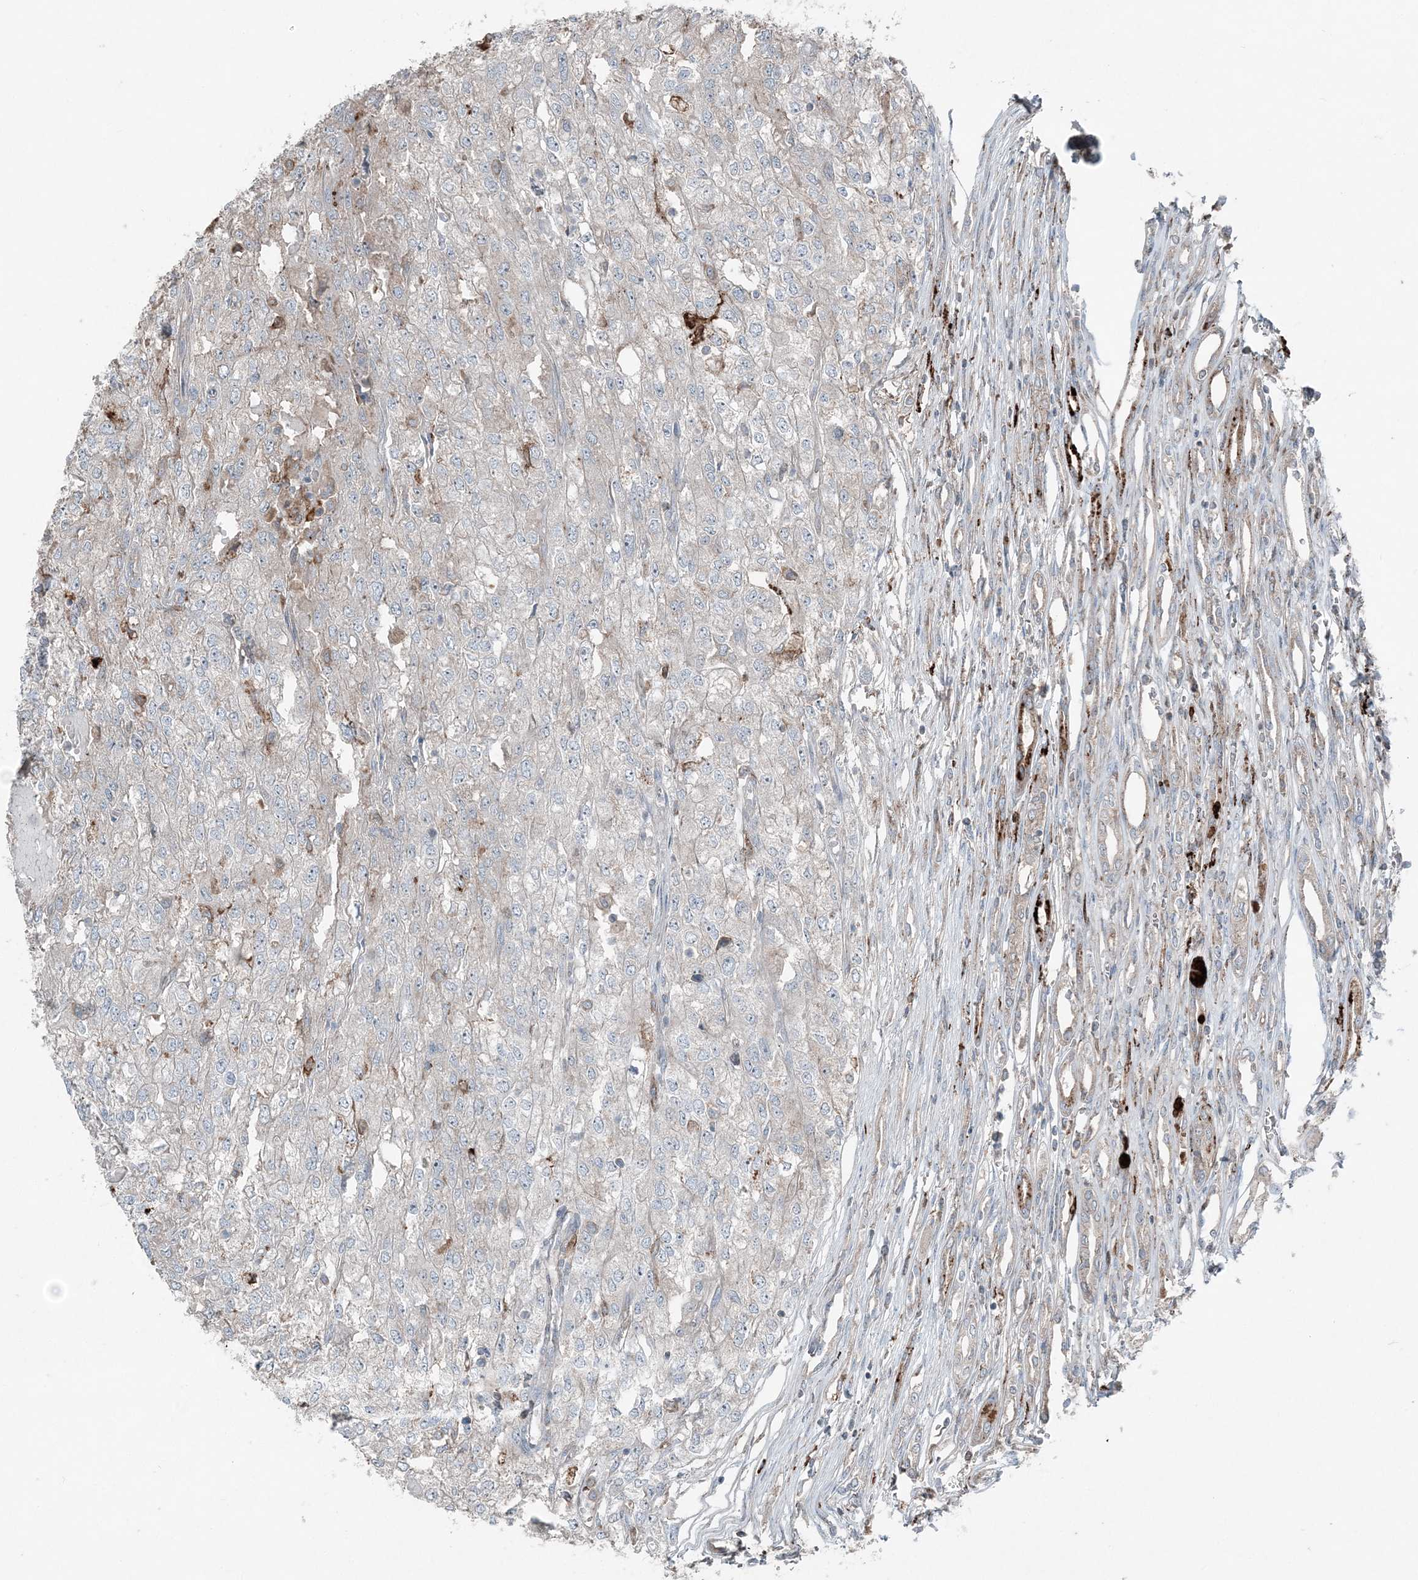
{"staining": {"intensity": "negative", "quantity": "none", "location": "none"}, "tissue": "renal cancer", "cell_type": "Tumor cells", "image_type": "cancer", "snomed": [{"axis": "morphology", "description": "Adenocarcinoma, NOS"}, {"axis": "topography", "description": "Kidney"}], "caption": "Tumor cells are negative for brown protein staining in renal cancer (adenocarcinoma). (Brightfield microscopy of DAB (3,3'-diaminobenzidine) immunohistochemistry at high magnification).", "gene": "KY", "patient": {"sex": "female", "age": 54}}